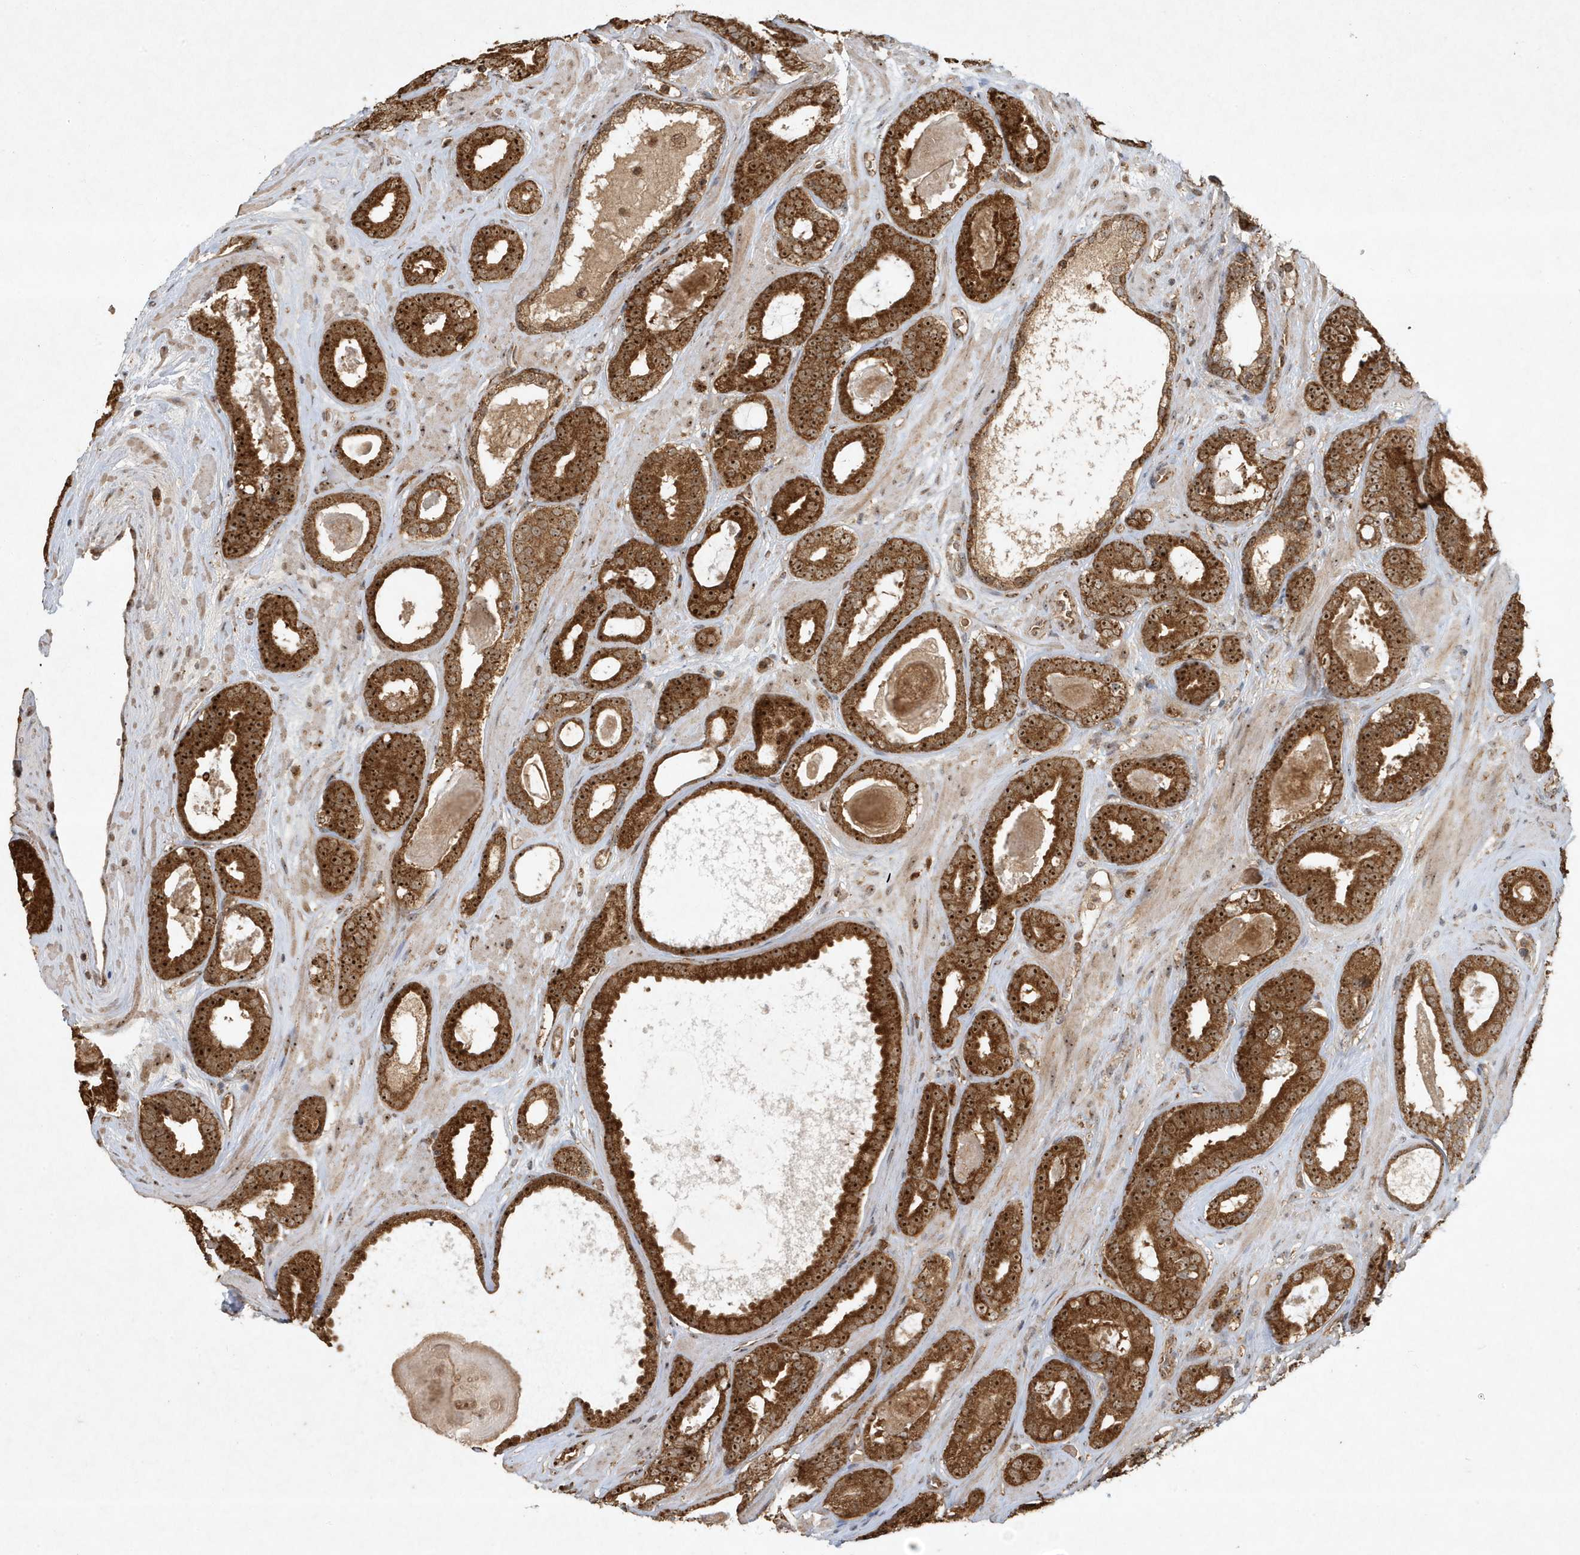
{"staining": {"intensity": "strong", "quantity": ">75%", "location": "cytoplasmic/membranous,nuclear"}, "tissue": "prostate cancer", "cell_type": "Tumor cells", "image_type": "cancer", "snomed": [{"axis": "morphology", "description": "Adenocarcinoma, High grade"}, {"axis": "topography", "description": "Prostate"}], "caption": "Immunohistochemical staining of human prostate cancer reveals strong cytoplasmic/membranous and nuclear protein expression in about >75% of tumor cells.", "gene": "ABCB9", "patient": {"sex": "male", "age": 60}}